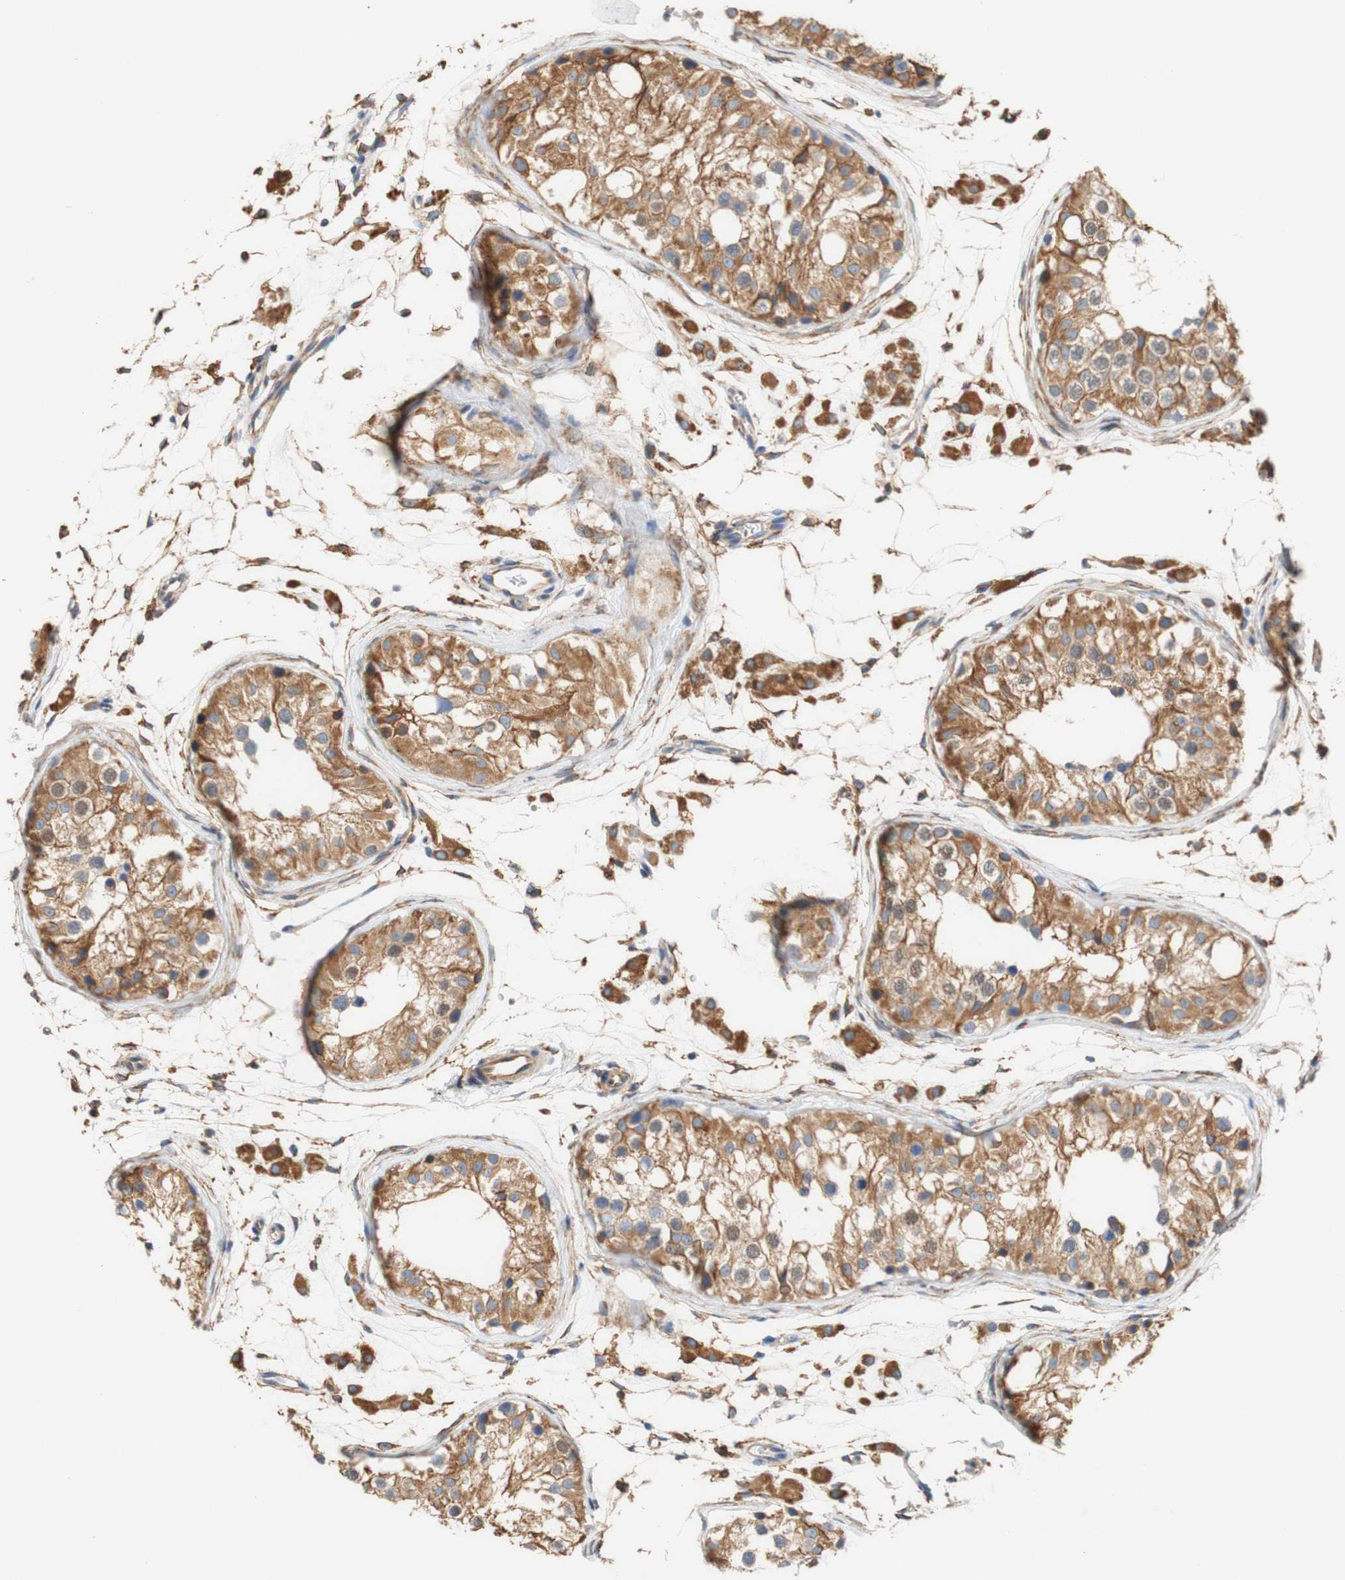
{"staining": {"intensity": "moderate", "quantity": ">75%", "location": "cytoplasmic/membranous"}, "tissue": "testis", "cell_type": "Cells in seminiferous ducts", "image_type": "normal", "snomed": [{"axis": "morphology", "description": "Normal tissue, NOS"}, {"axis": "morphology", "description": "Adenocarcinoma, metastatic, NOS"}, {"axis": "topography", "description": "Testis"}], "caption": "IHC histopathology image of unremarkable testis: human testis stained using immunohistochemistry demonstrates medium levels of moderate protein expression localized specifically in the cytoplasmic/membranous of cells in seminiferous ducts, appearing as a cytoplasmic/membranous brown color.", "gene": "EIF2AK4", "patient": {"sex": "male", "age": 26}}